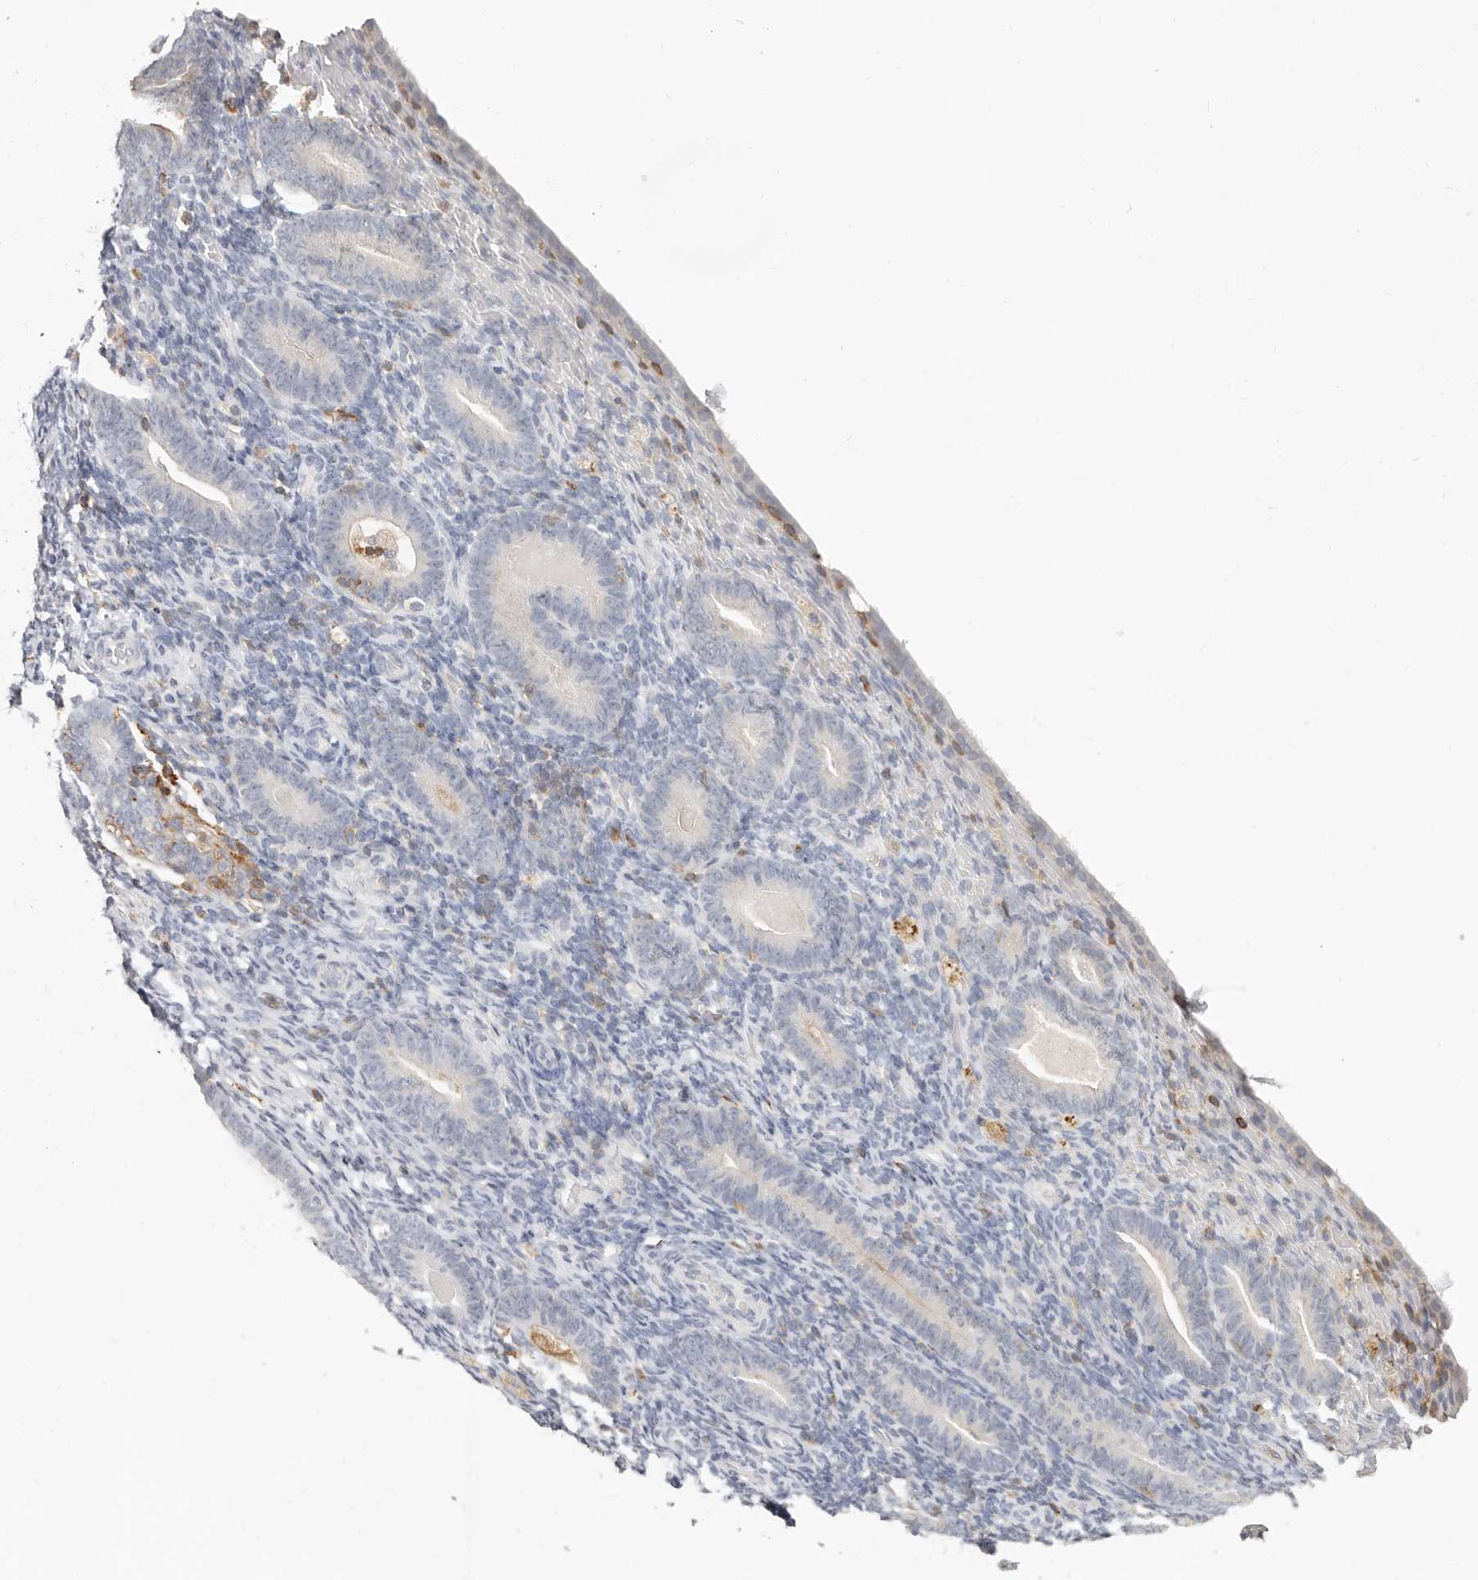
{"staining": {"intensity": "moderate", "quantity": "<25%", "location": "cytoplasmic/membranous"}, "tissue": "endometrium", "cell_type": "Cells in endometrial stroma", "image_type": "normal", "snomed": [{"axis": "morphology", "description": "Normal tissue, NOS"}, {"axis": "topography", "description": "Endometrium"}], "caption": "The histopathology image exhibits staining of unremarkable endometrium, revealing moderate cytoplasmic/membranous protein expression (brown color) within cells in endometrial stroma. The protein of interest is shown in brown color, while the nuclei are stained blue.", "gene": "TMEM63B", "patient": {"sex": "female", "age": 51}}